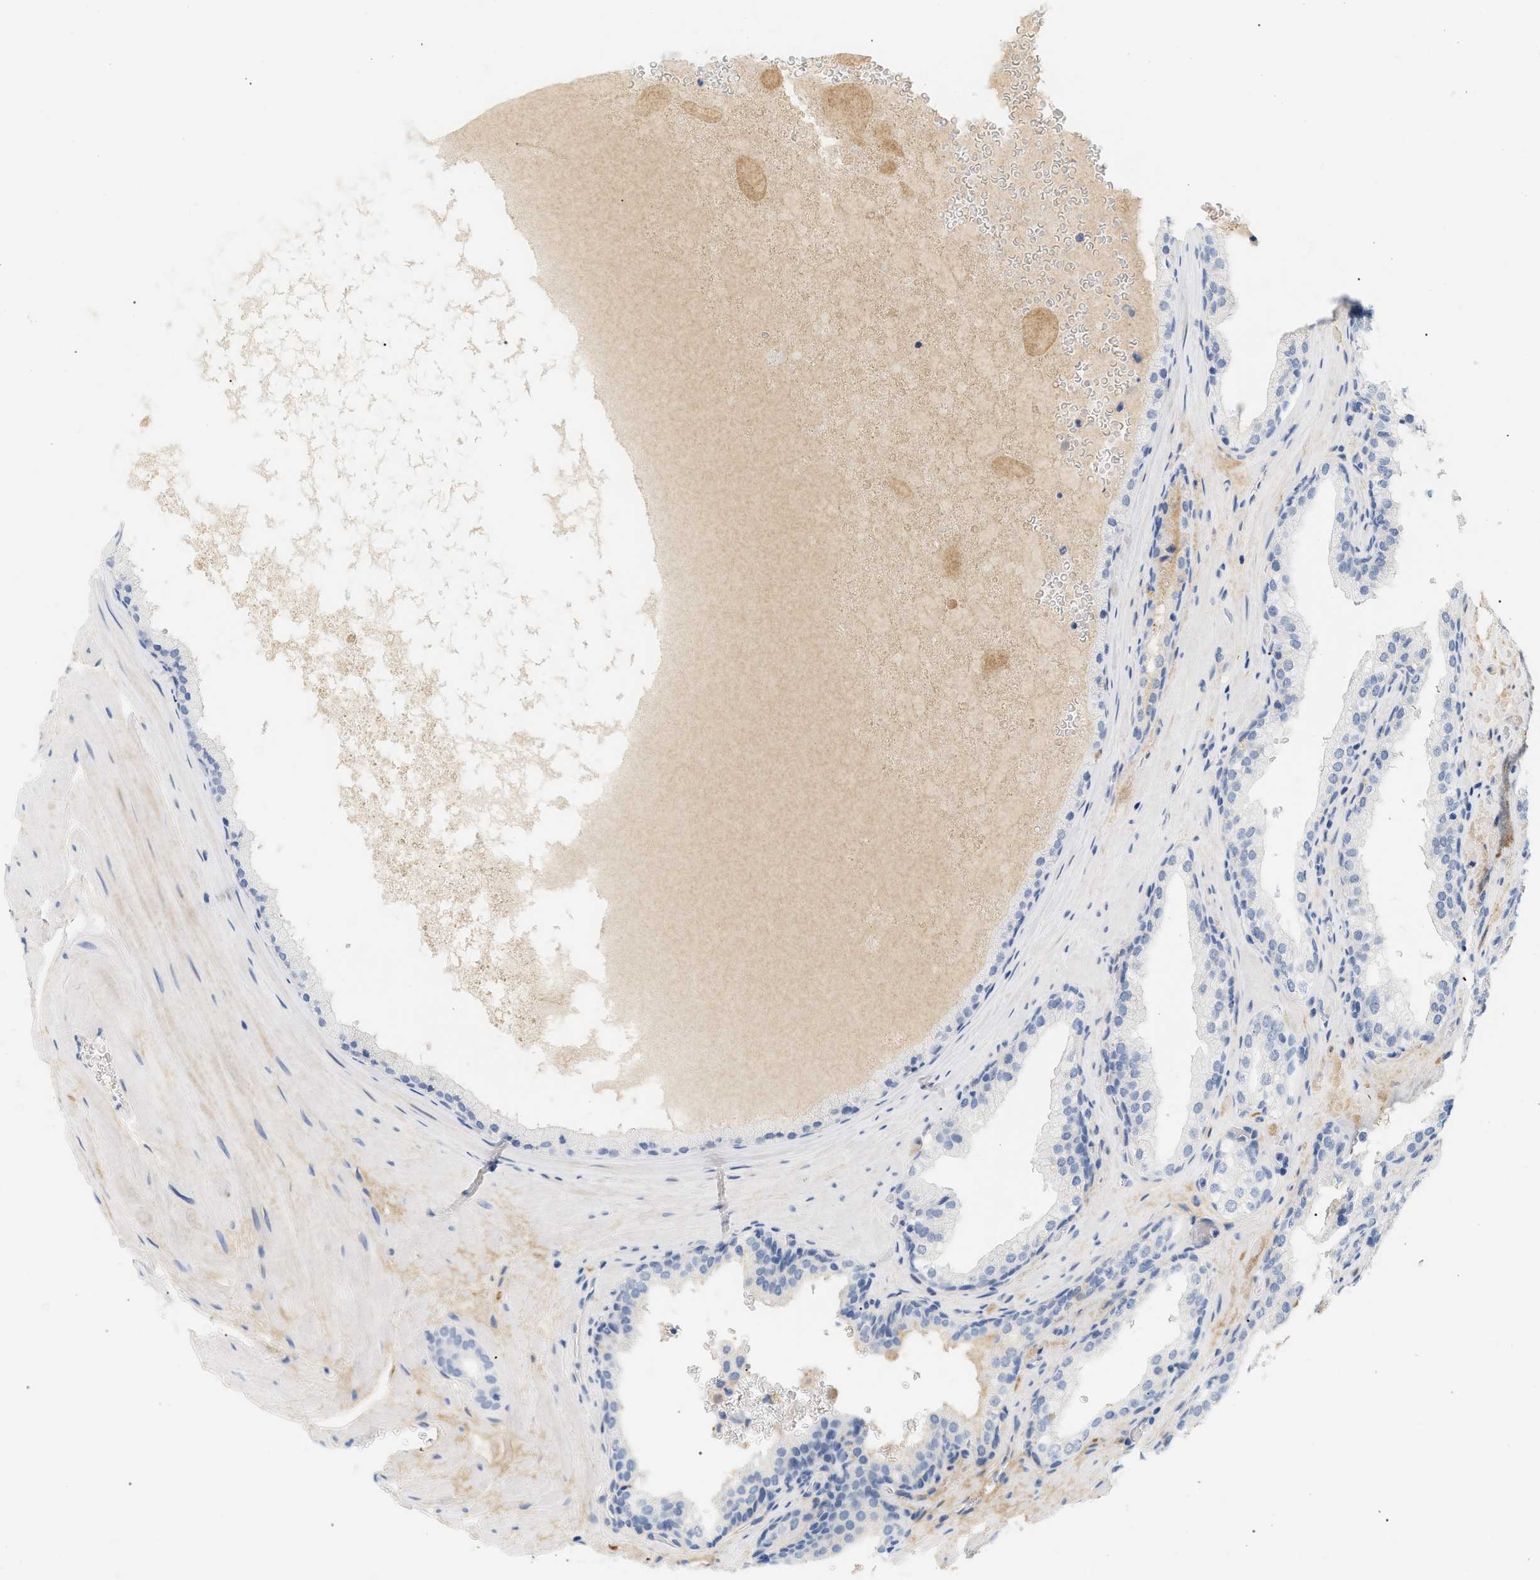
{"staining": {"intensity": "negative", "quantity": "none", "location": "none"}, "tissue": "prostate cancer", "cell_type": "Tumor cells", "image_type": "cancer", "snomed": [{"axis": "morphology", "description": "Adenocarcinoma, High grade"}, {"axis": "topography", "description": "Prostate"}], "caption": "This is a image of IHC staining of prostate high-grade adenocarcinoma, which shows no staining in tumor cells. (IHC, brightfield microscopy, high magnification).", "gene": "CFH", "patient": {"sex": "male", "age": 60}}